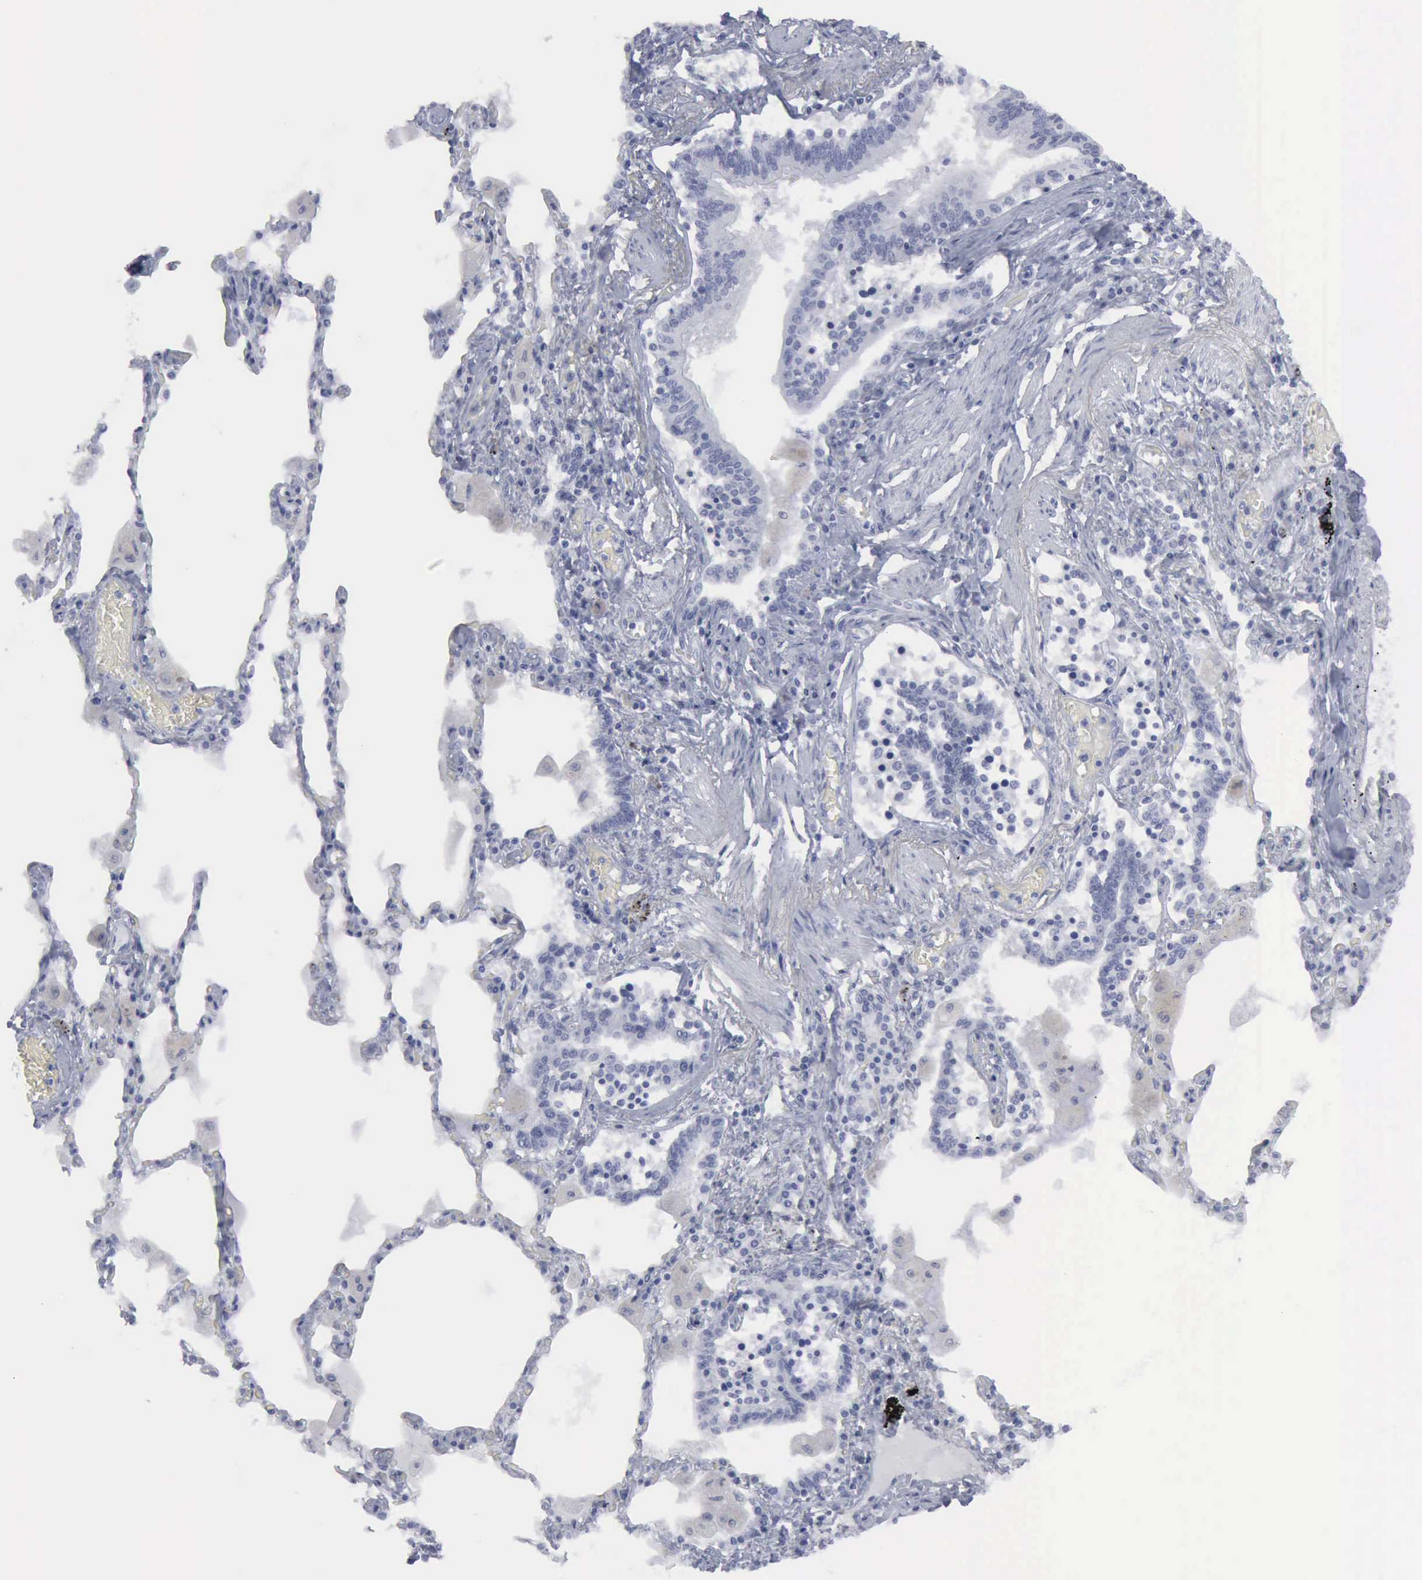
{"staining": {"intensity": "negative", "quantity": "none", "location": "none"}, "tissue": "bronchus", "cell_type": "Respiratory epithelial cells", "image_type": "normal", "snomed": [{"axis": "morphology", "description": "Normal tissue, NOS"}, {"axis": "morphology", "description": "Squamous cell carcinoma, NOS"}, {"axis": "topography", "description": "Bronchus"}, {"axis": "topography", "description": "Lung"}], "caption": "An immunohistochemistry (IHC) histopathology image of normal bronchus is shown. There is no staining in respiratory epithelial cells of bronchus.", "gene": "VCAM1", "patient": {"sex": "female", "age": 47}}